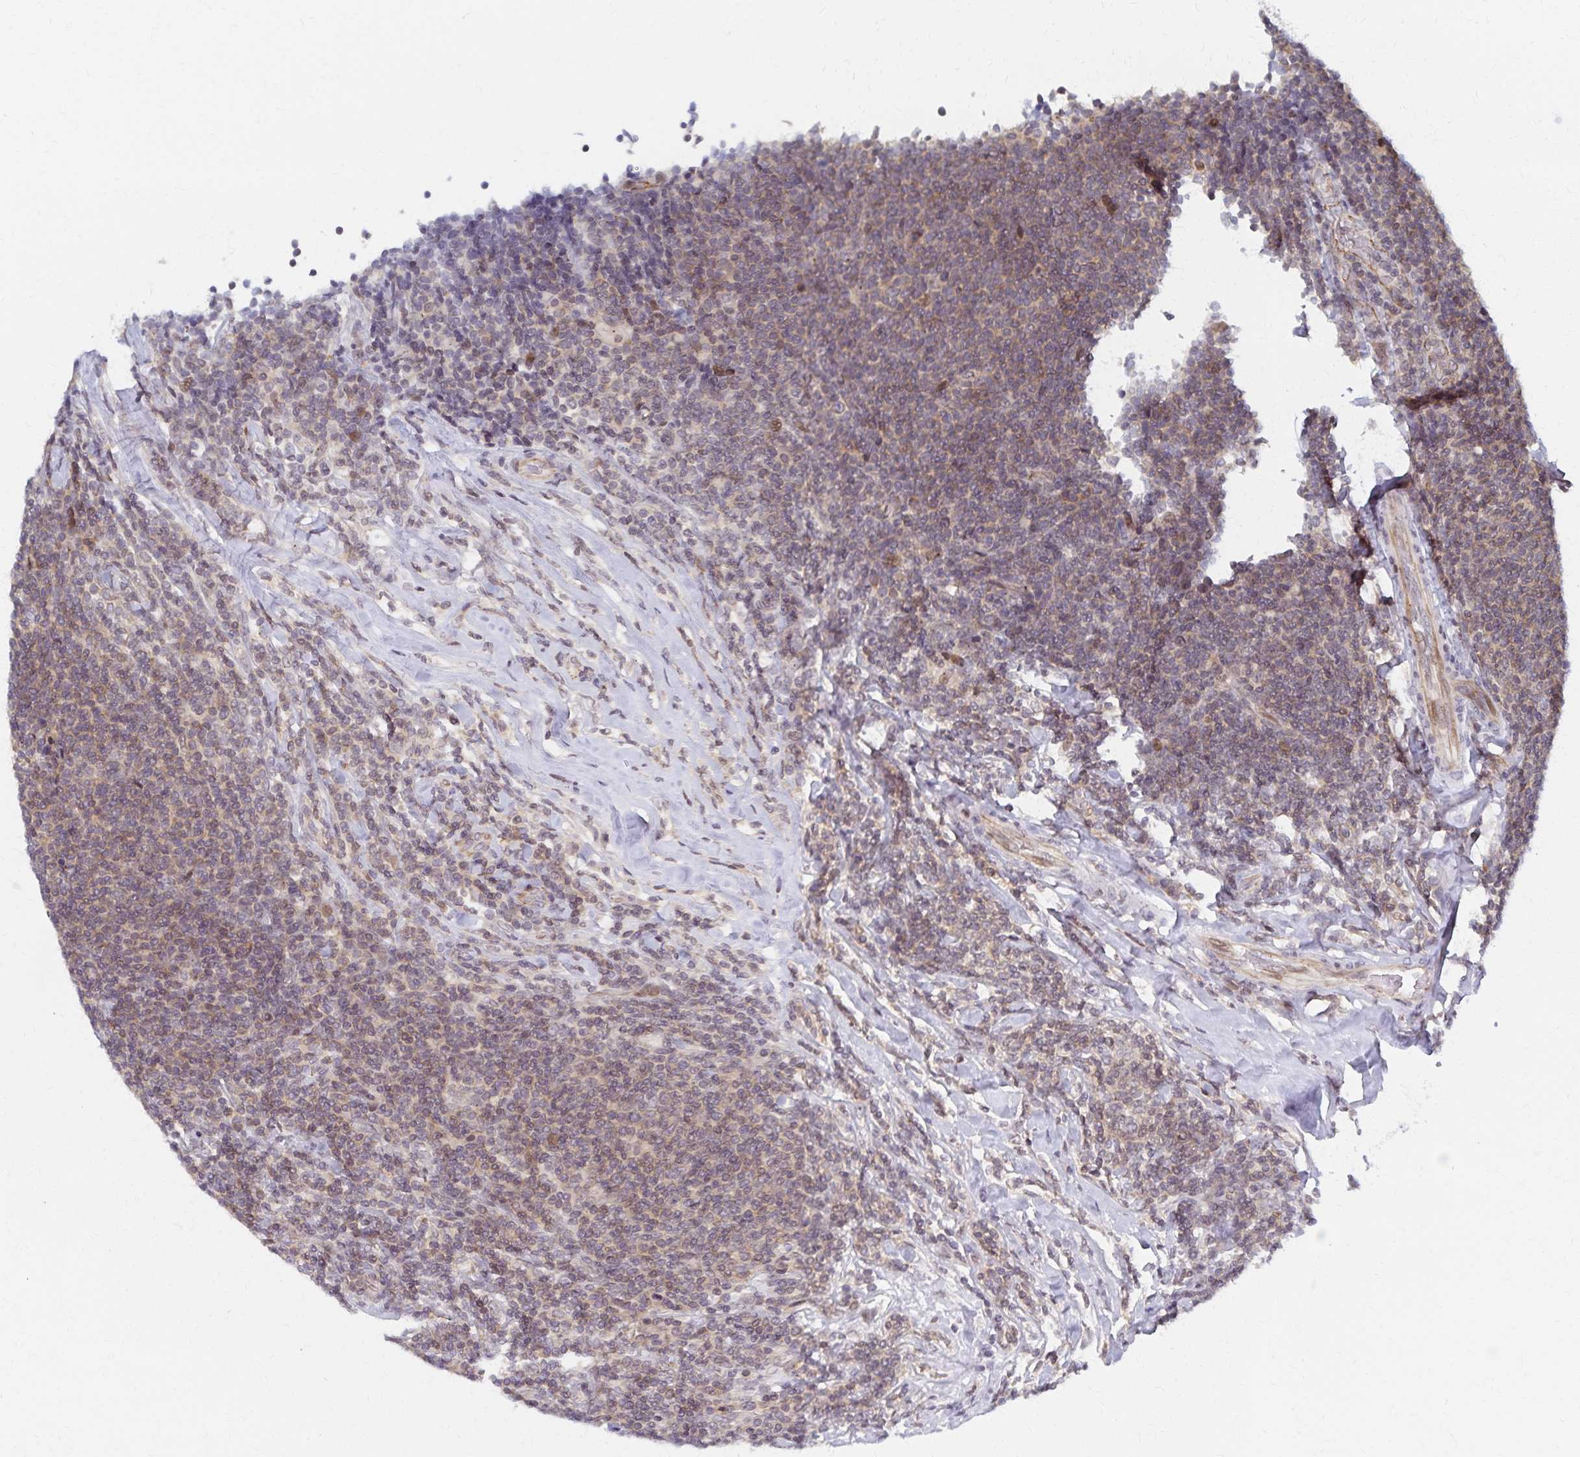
{"staining": {"intensity": "weak", "quantity": ">75%", "location": "cytoplasmic/membranous,nuclear"}, "tissue": "lymphoma", "cell_type": "Tumor cells", "image_type": "cancer", "snomed": [{"axis": "morphology", "description": "Malignant lymphoma, non-Hodgkin's type, Low grade"}, {"axis": "topography", "description": "Lymph node"}], "caption": "Immunohistochemical staining of malignant lymphoma, non-Hodgkin's type (low-grade) shows weak cytoplasmic/membranous and nuclear protein staining in approximately >75% of tumor cells. (brown staining indicates protein expression, while blue staining denotes nuclei).", "gene": "RAB9B", "patient": {"sex": "male", "age": 52}}